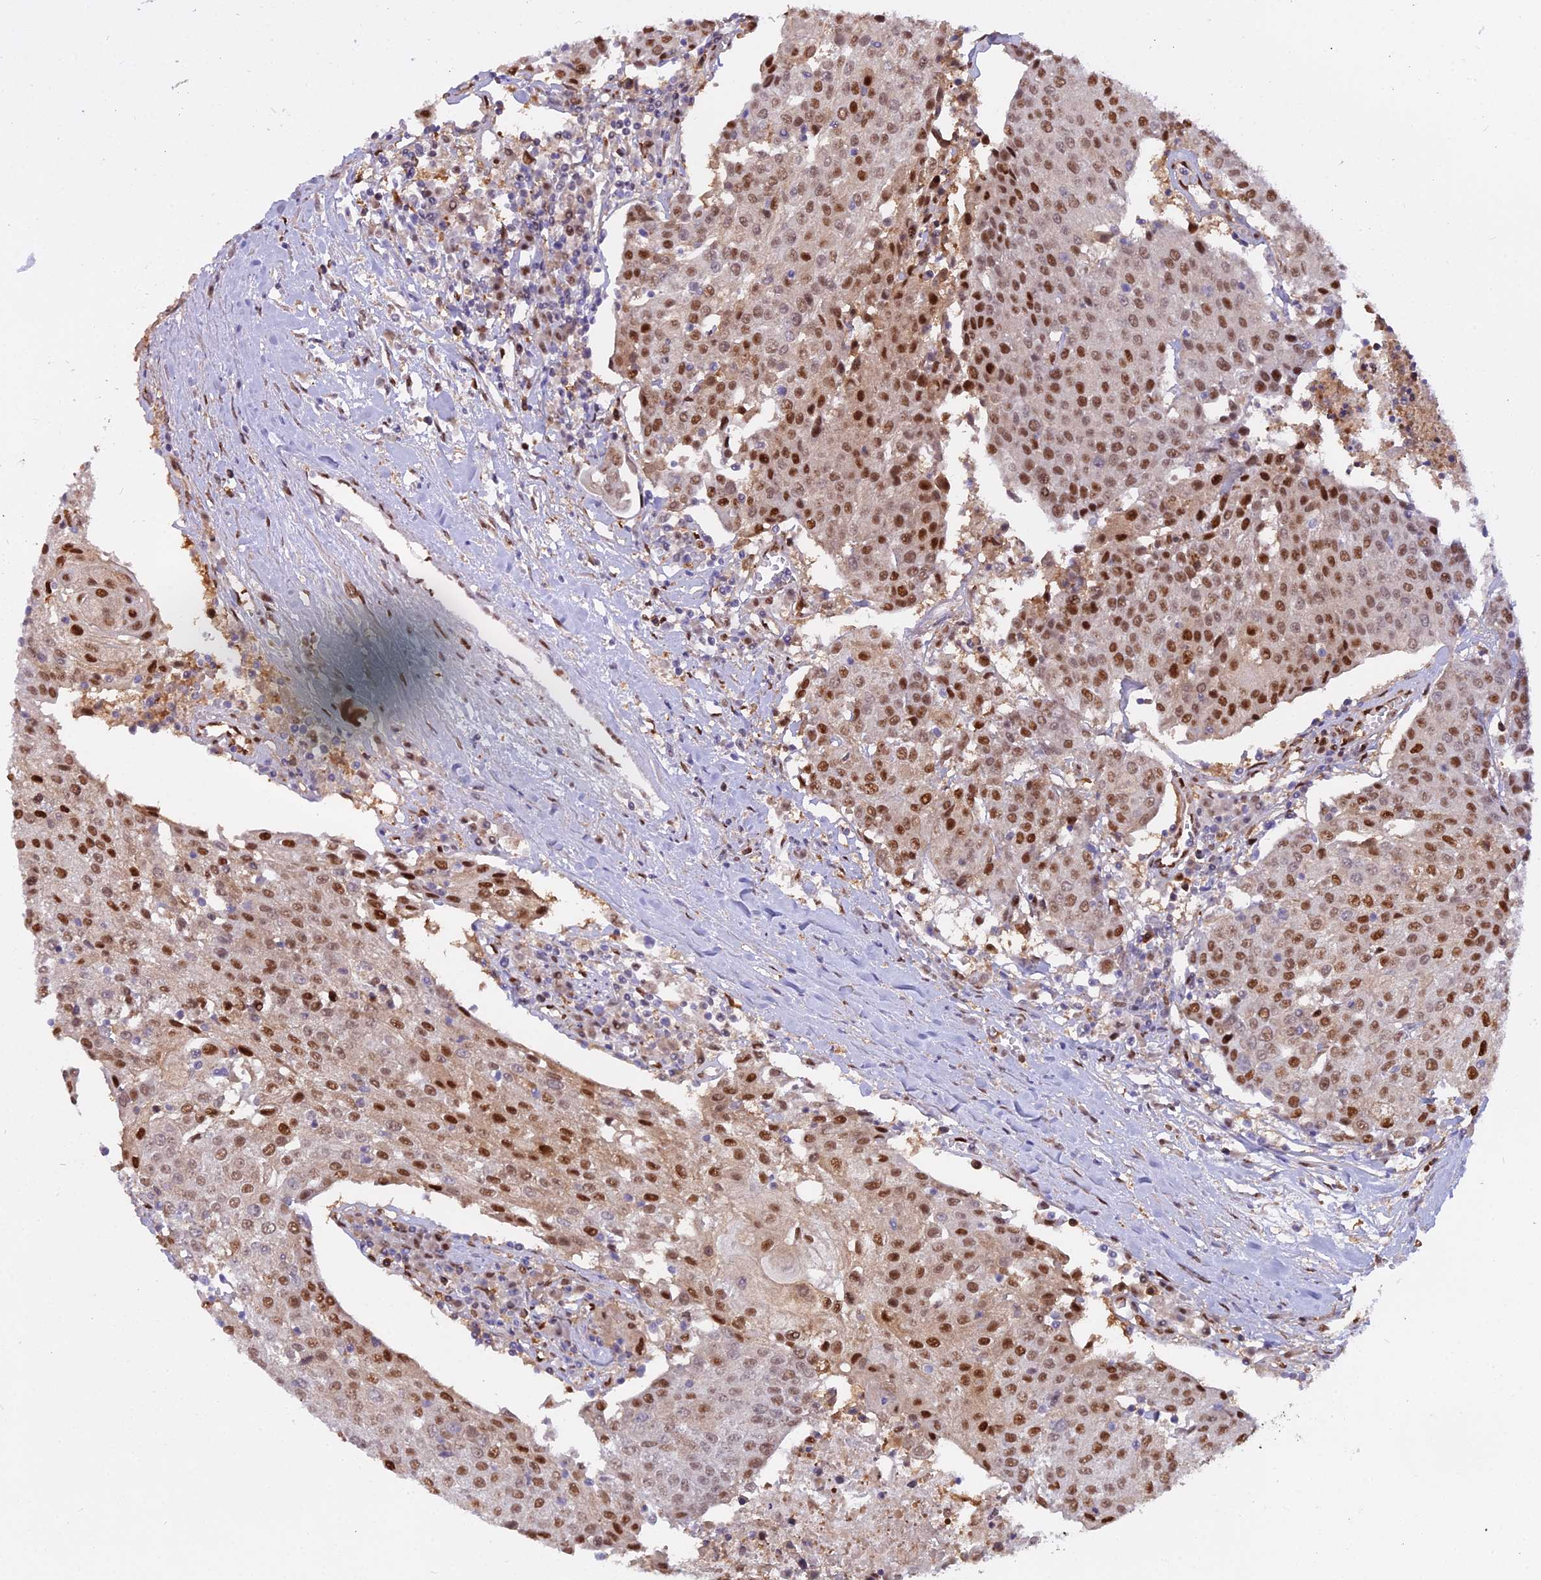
{"staining": {"intensity": "moderate", "quantity": ">75%", "location": "nuclear"}, "tissue": "urothelial cancer", "cell_type": "Tumor cells", "image_type": "cancer", "snomed": [{"axis": "morphology", "description": "Urothelial carcinoma, High grade"}, {"axis": "topography", "description": "Urinary bladder"}], "caption": "IHC image of neoplastic tissue: high-grade urothelial carcinoma stained using IHC demonstrates medium levels of moderate protein expression localized specifically in the nuclear of tumor cells, appearing as a nuclear brown color.", "gene": "NPEPL1", "patient": {"sex": "female", "age": 85}}